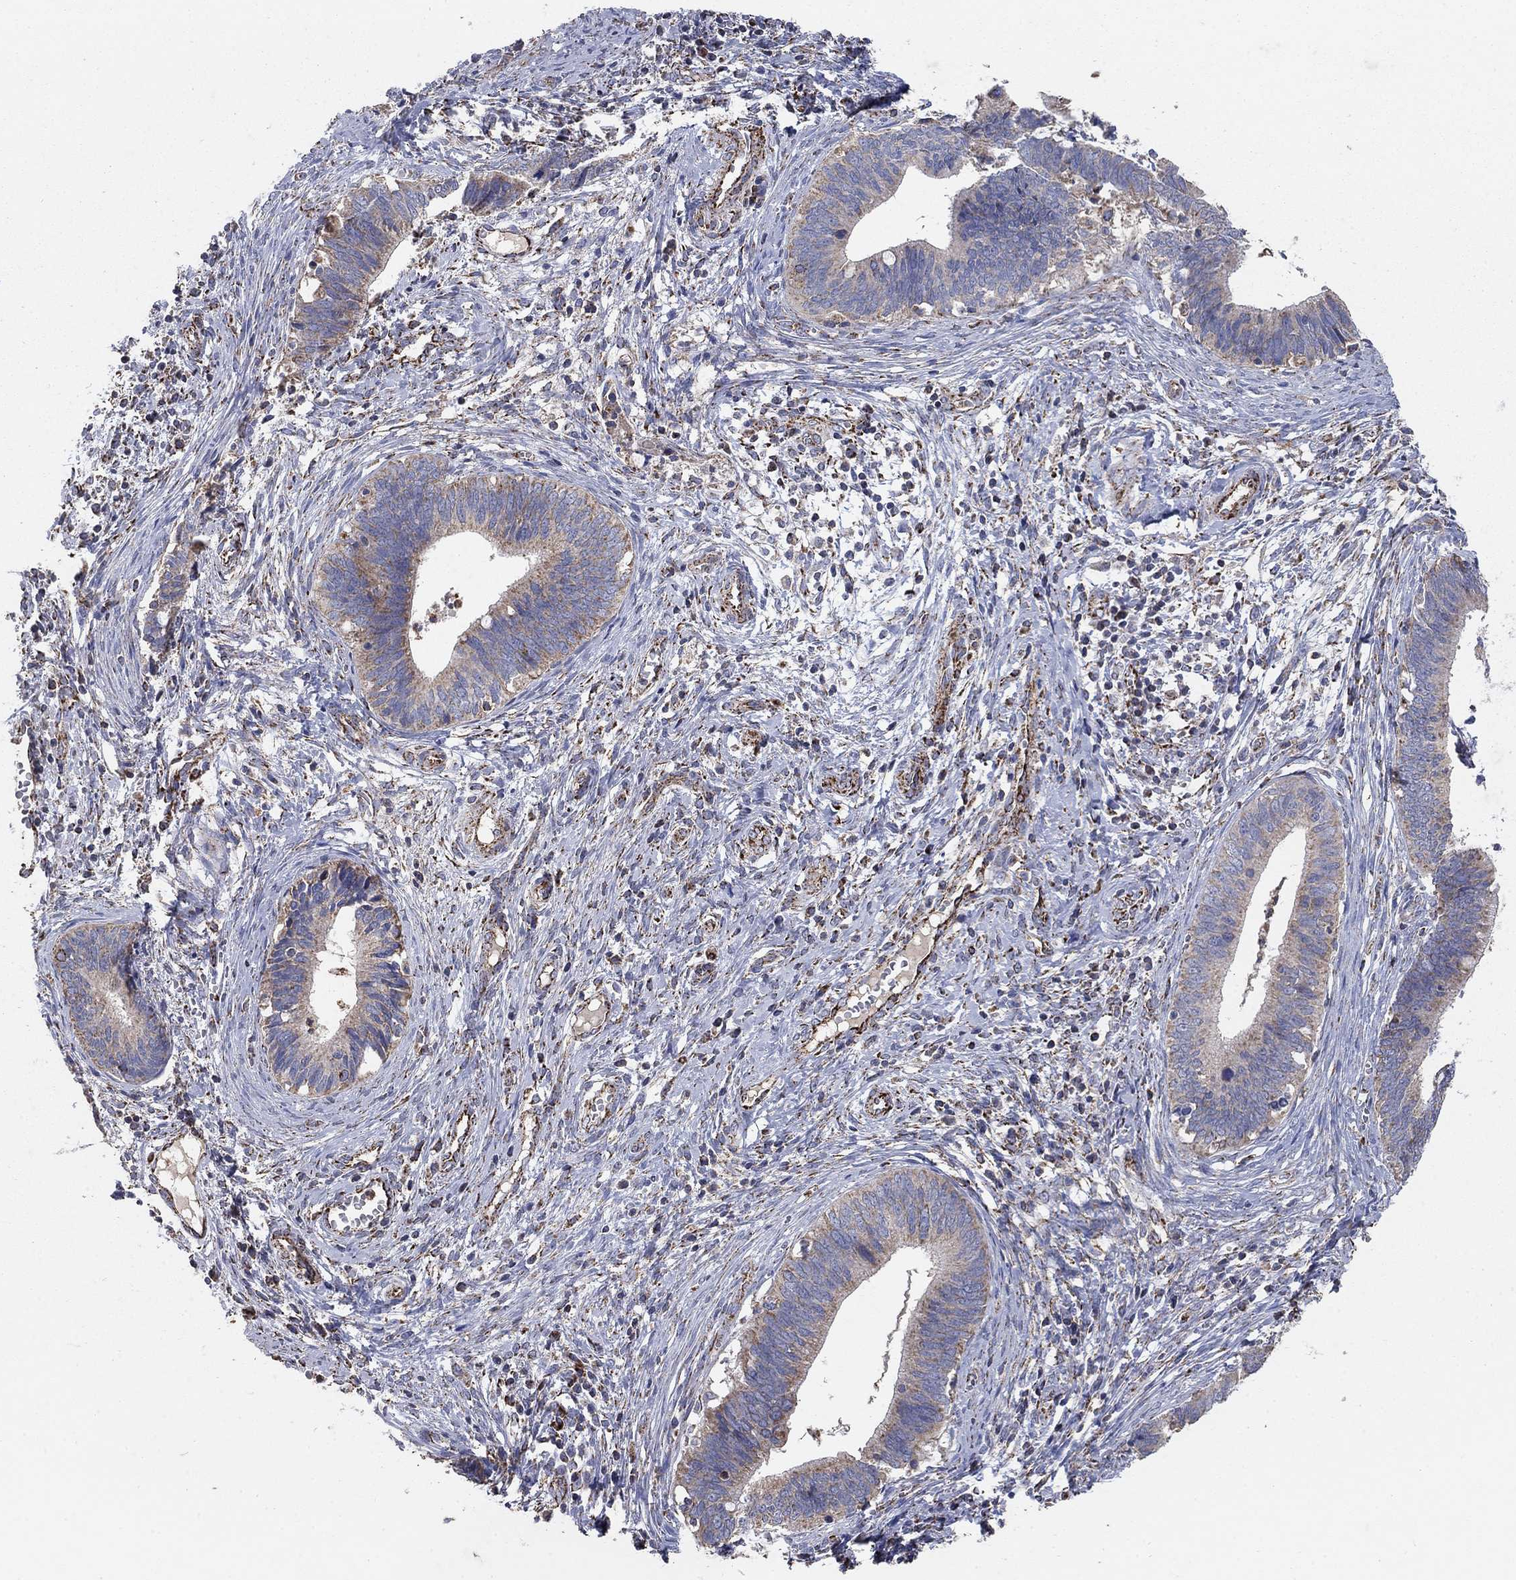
{"staining": {"intensity": "weak", "quantity": ">75%", "location": "cytoplasmic/membranous"}, "tissue": "cervical cancer", "cell_type": "Tumor cells", "image_type": "cancer", "snomed": [{"axis": "morphology", "description": "Adenocarcinoma, NOS"}, {"axis": "topography", "description": "Cervix"}], "caption": "A brown stain shows weak cytoplasmic/membranous expression of a protein in adenocarcinoma (cervical) tumor cells. The protein is shown in brown color, while the nuclei are stained blue.", "gene": "PNPLA2", "patient": {"sex": "female", "age": 42}}